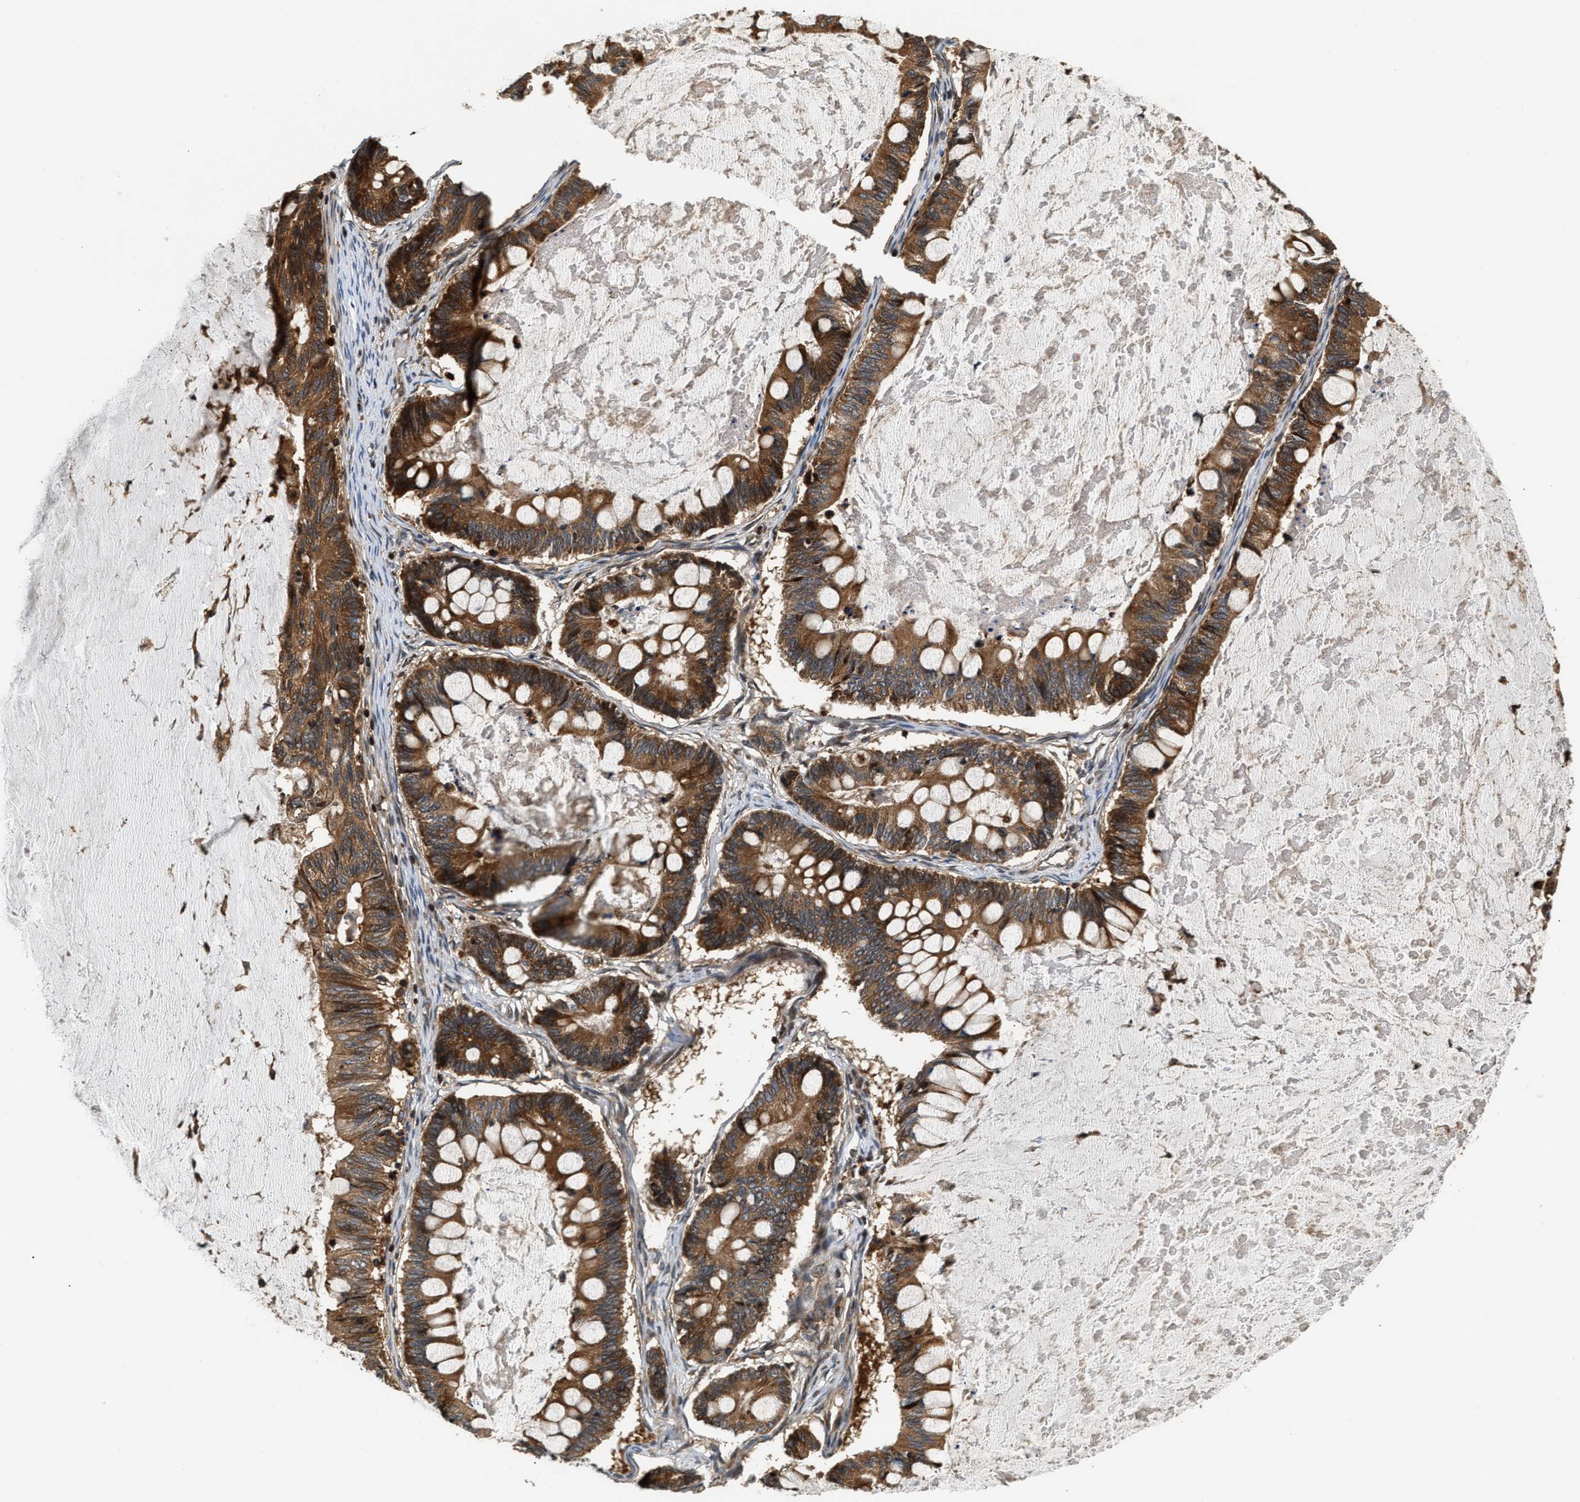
{"staining": {"intensity": "strong", "quantity": ">75%", "location": "cytoplasmic/membranous"}, "tissue": "ovarian cancer", "cell_type": "Tumor cells", "image_type": "cancer", "snomed": [{"axis": "morphology", "description": "Cystadenocarcinoma, mucinous, NOS"}, {"axis": "topography", "description": "Ovary"}], "caption": "DAB (3,3'-diaminobenzidine) immunohistochemical staining of human ovarian mucinous cystadenocarcinoma exhibits strong cytoplasmic/membranous protein positivity in approximately >75% of tumor cells. The staining was performed using DAB, with brown indicating positive protein expression. Nuclei are stained blue with hematoxylin.", "gene": "SNX5", "patient": {"sex": "female", "age": 61}}